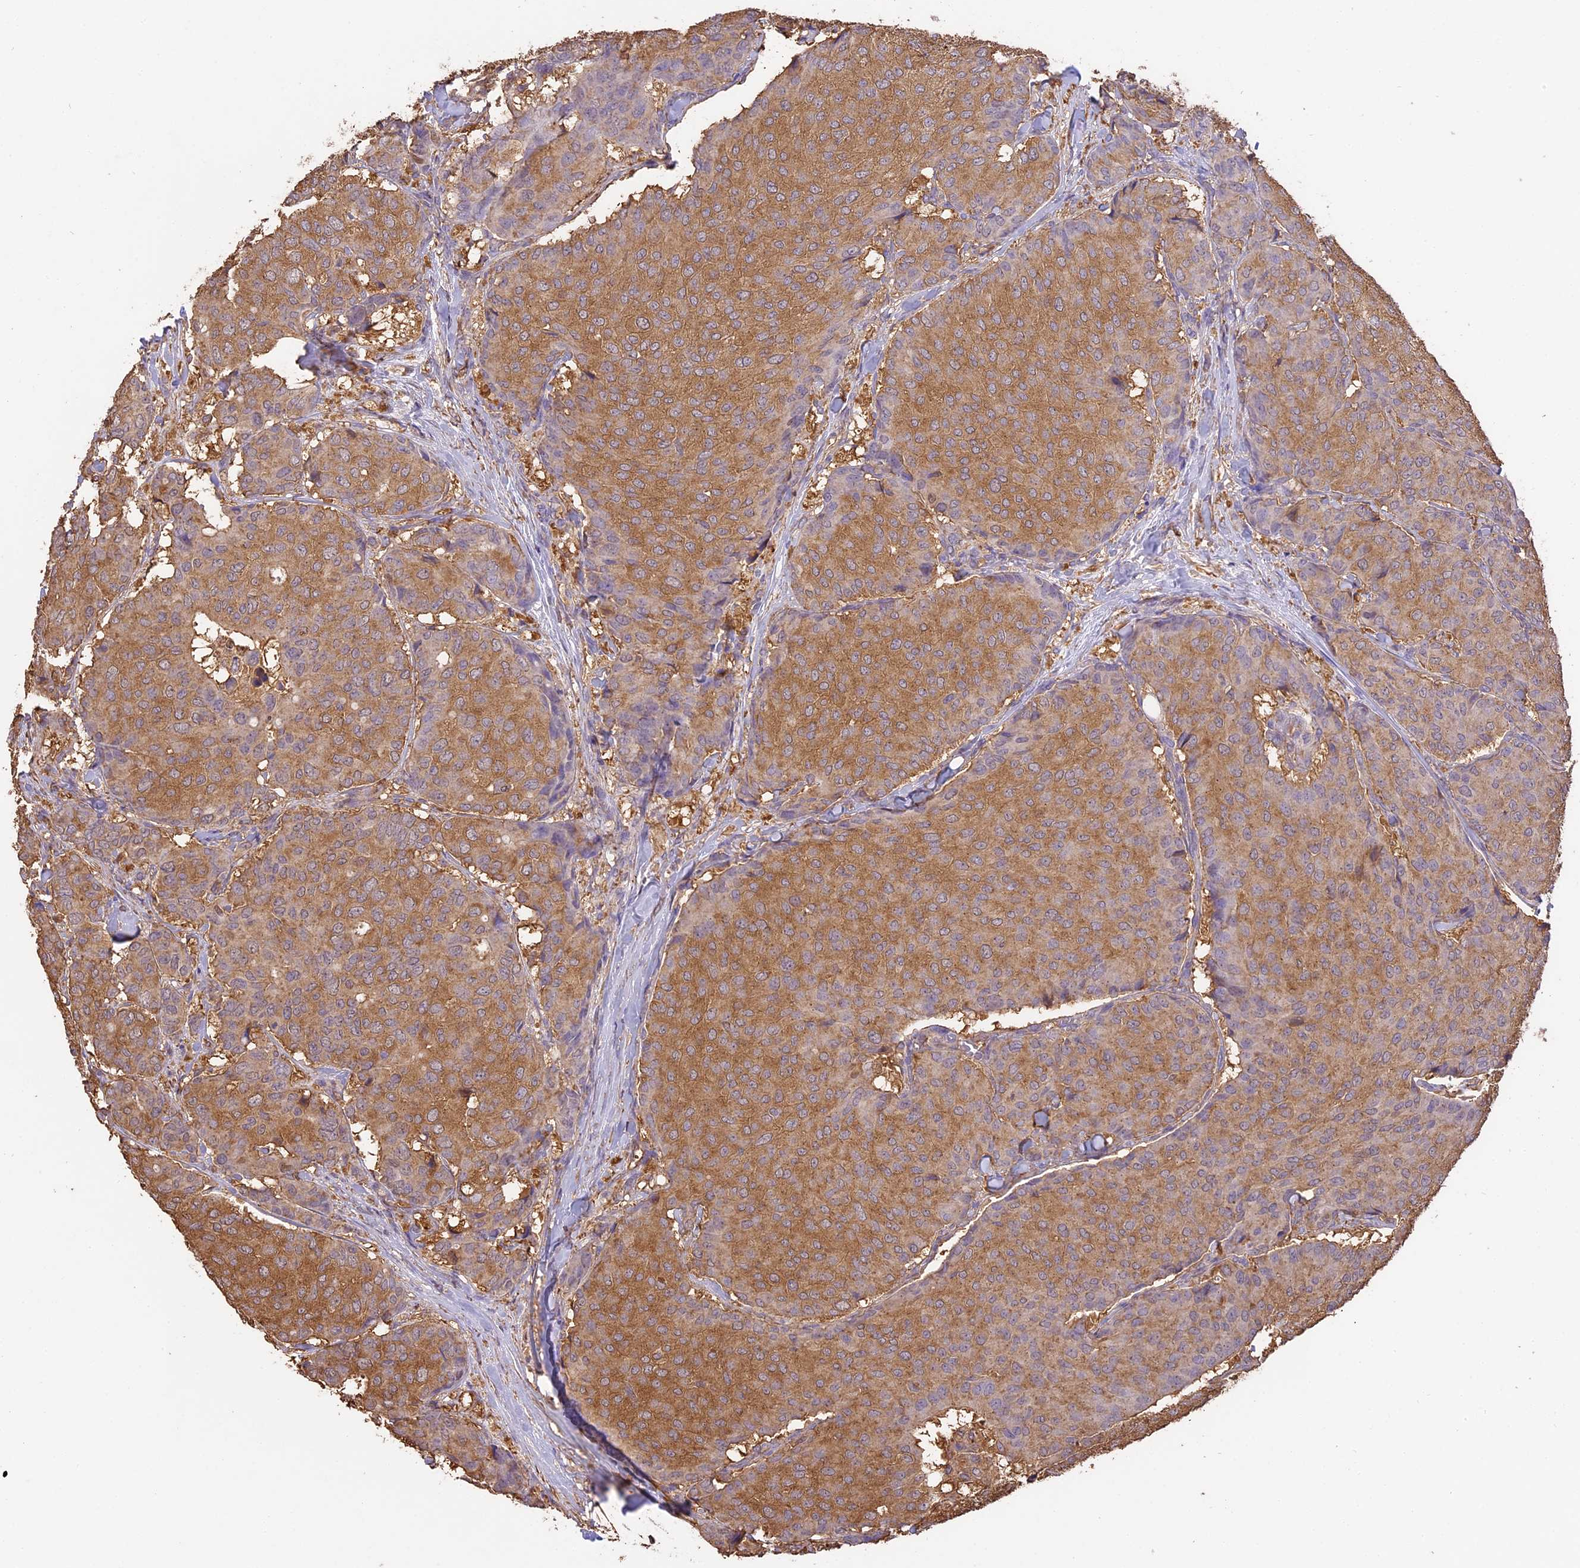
{"staining": {"intensity": "moderate", "quantity": ">75%", "location": "cytoplasmic/membranous"}, "tissue": "breast cancer", "cell_type": "Tumor cells", "image_type": "cancer", "snomed": [{"axis": "morphology", "description": "Duct carcinoma"}, {"axis": "topography", "description": "Breast"}], "caption": "The photomicrograph shows staining of breast cancer (infiltrating ductal carcinoma), revealing moderate cytoplasmic/membranous protein expression (brown color) within tumor cells. (Stains: DAB in brown, nuclei in blue, Microscopy: brightfield microscopy at high magnification).", "gene": "ARHGAP19", "patient": {"sex": "female", "age": 75}}